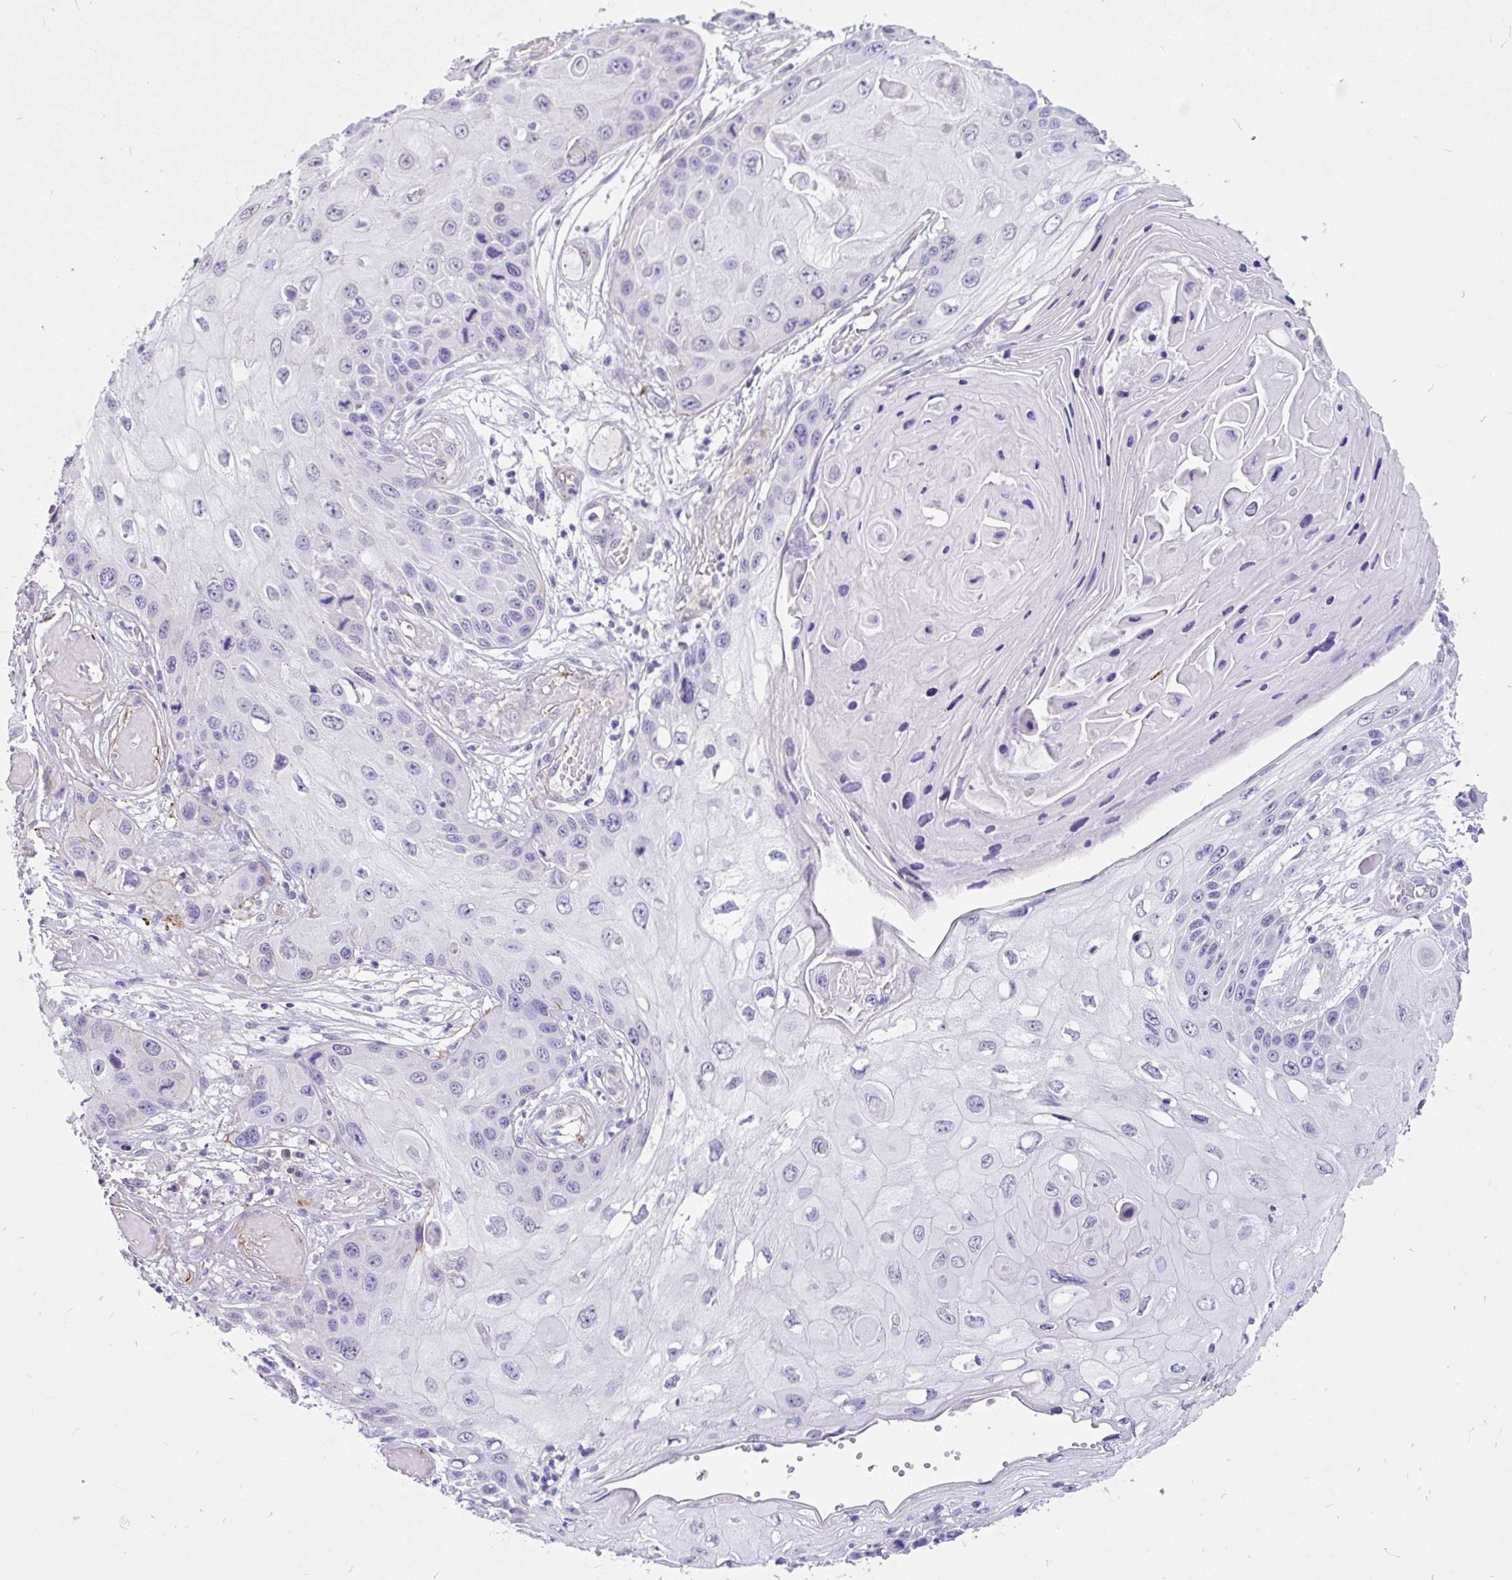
{"staining": {"intensity": "negative", "quantity": "none", "location": "none"}, "tissue": "skin cancer", "cell_type": "Tumor cells", "image_type": "cancer", "snomed": [{"axis": "morphology", "description": "Squamous cell carcinoma, NOS"}, {"axis": "topography", "description": "Skin"}, {"axis": "topography", "description": "Vulva"}], "caption": "Skin squamous cell carcinoma was stained to show a protein in brown. There is no significant positivity in tumor cells.", "gene": "EML5", "patient": {"sex": "female", "age": 44}}